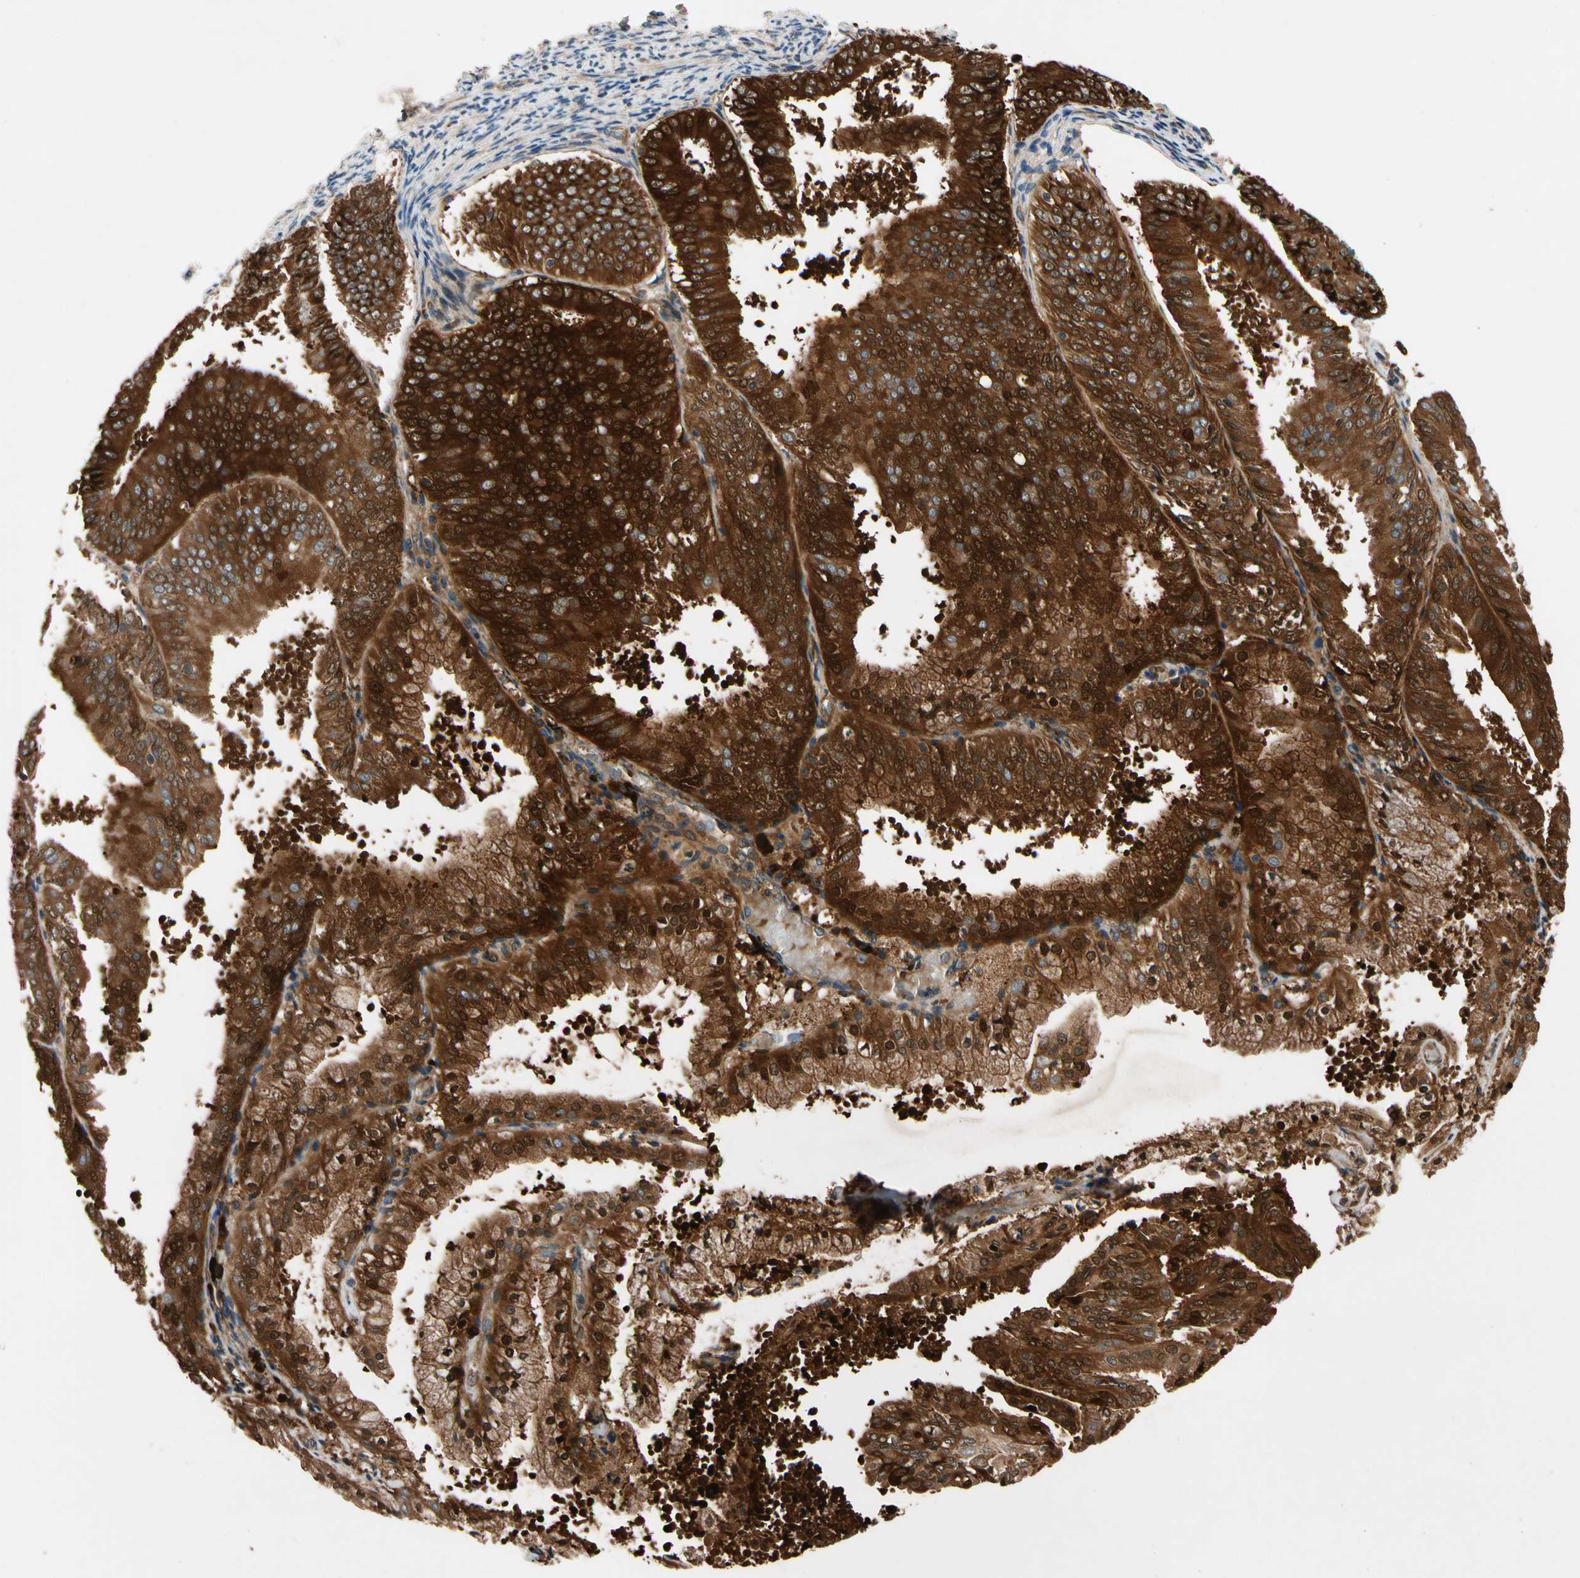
{"staining": {"intensity": "strong", "quantity": ">75%", "location": "cytoplasmic/membranous"}, "tissue": "endometrial cancer", "cell_type": "Tumor cells", "image_type": "cancer", "snomed": [{"axis": "morphology", "description": "Adenocarcinoma, NOS"}, {"axis": "topography", "description": "Endometrium"}], "caption": "Immunohistochemical staining of endometrial adenocarcinoma displays high levels of strong cytoplasmic/membranous protein expression in approximately >75% of tumor cells.", "gene": "FGD6", "patient": {"sex": "female", "age": 63}}